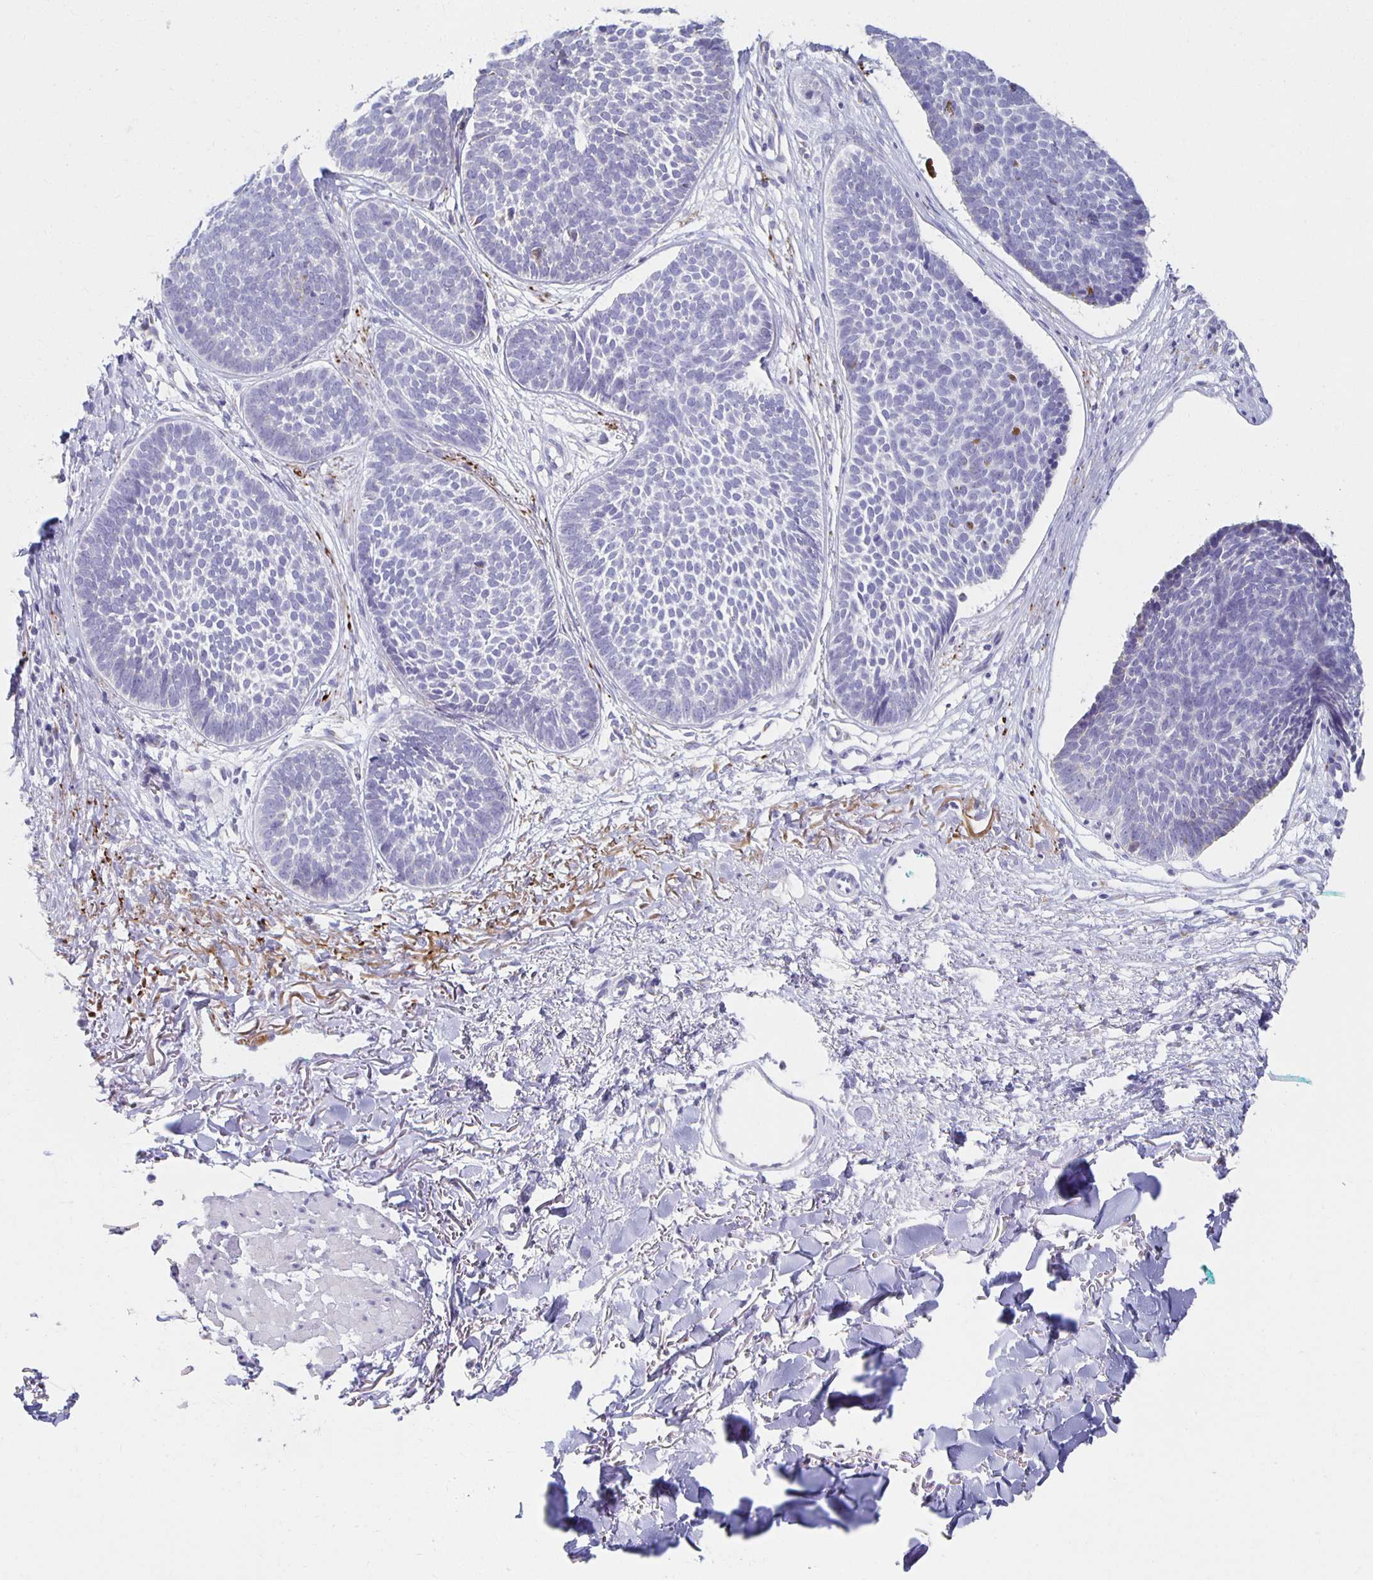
{"staining": {"intensity": "negative", "quantity": "none", "location": "none"}, "tissue": "skin cancer", "cell_type": "Tumor cells", "image_type": "cancer", "snomed": [{"axis": "morphology", "description": "Basal cell carcinoma"}, {"axis": "topography", "description": "Skin"}, {"axis": "topography", "description": "Skin of neck"}, {"axis": "topography", "description": "Skin of shoulder"}, {"axis": "topography", "description": "Skin of back"}], "caption": "This is an immunohistochemistry (IHC) image of human skin basal cell carcinoma. There is no expression in tumor cells.", "gene": "TEX44", "patient": {"sex": "male", "age": 80}}